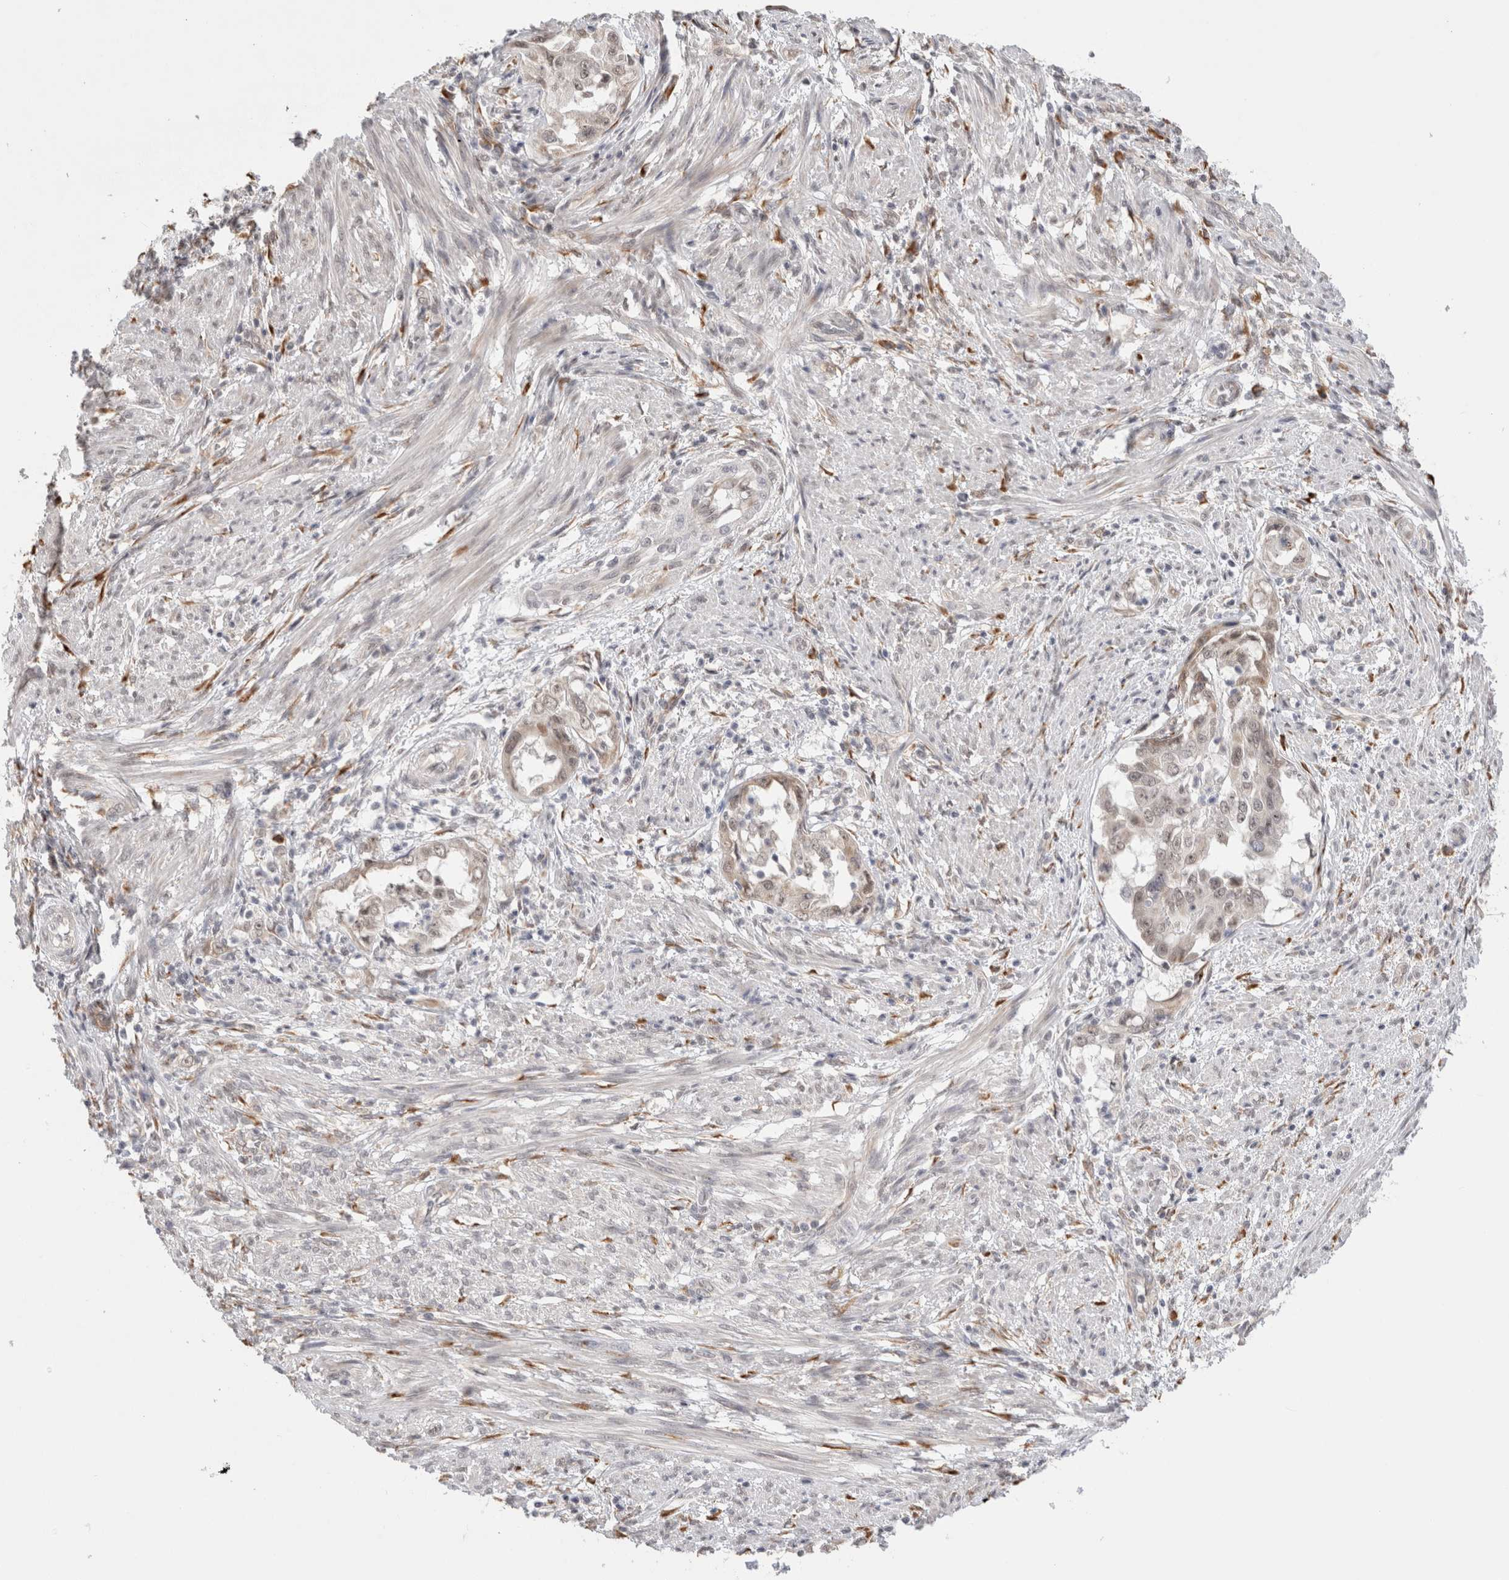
{"staining": {"intensity": "moderate", "quantity": "25%-75%", "location": "cytoplasmic/membranous,nuclear"}, "tissue": "endometrial cancer", "cell_type": "Tumor cells", "image_type": "cancer", "snomed": [{"axis": "morphology", "description": "Adenocarcinoma, NOS"}, {"axis": "topography", "description": "Endometrium"}], "caption": "Immunohistochemical staining of endometrial cancer (adenocarcinoma) exhibits medium levels of moderate cytoplasmic/membranous and nuclear expression in about 25%-75% of tumor cells. Nuclei are stained in blue.", "gene": "HDLBP", "patient": {"sex": "female", "age": 85}}